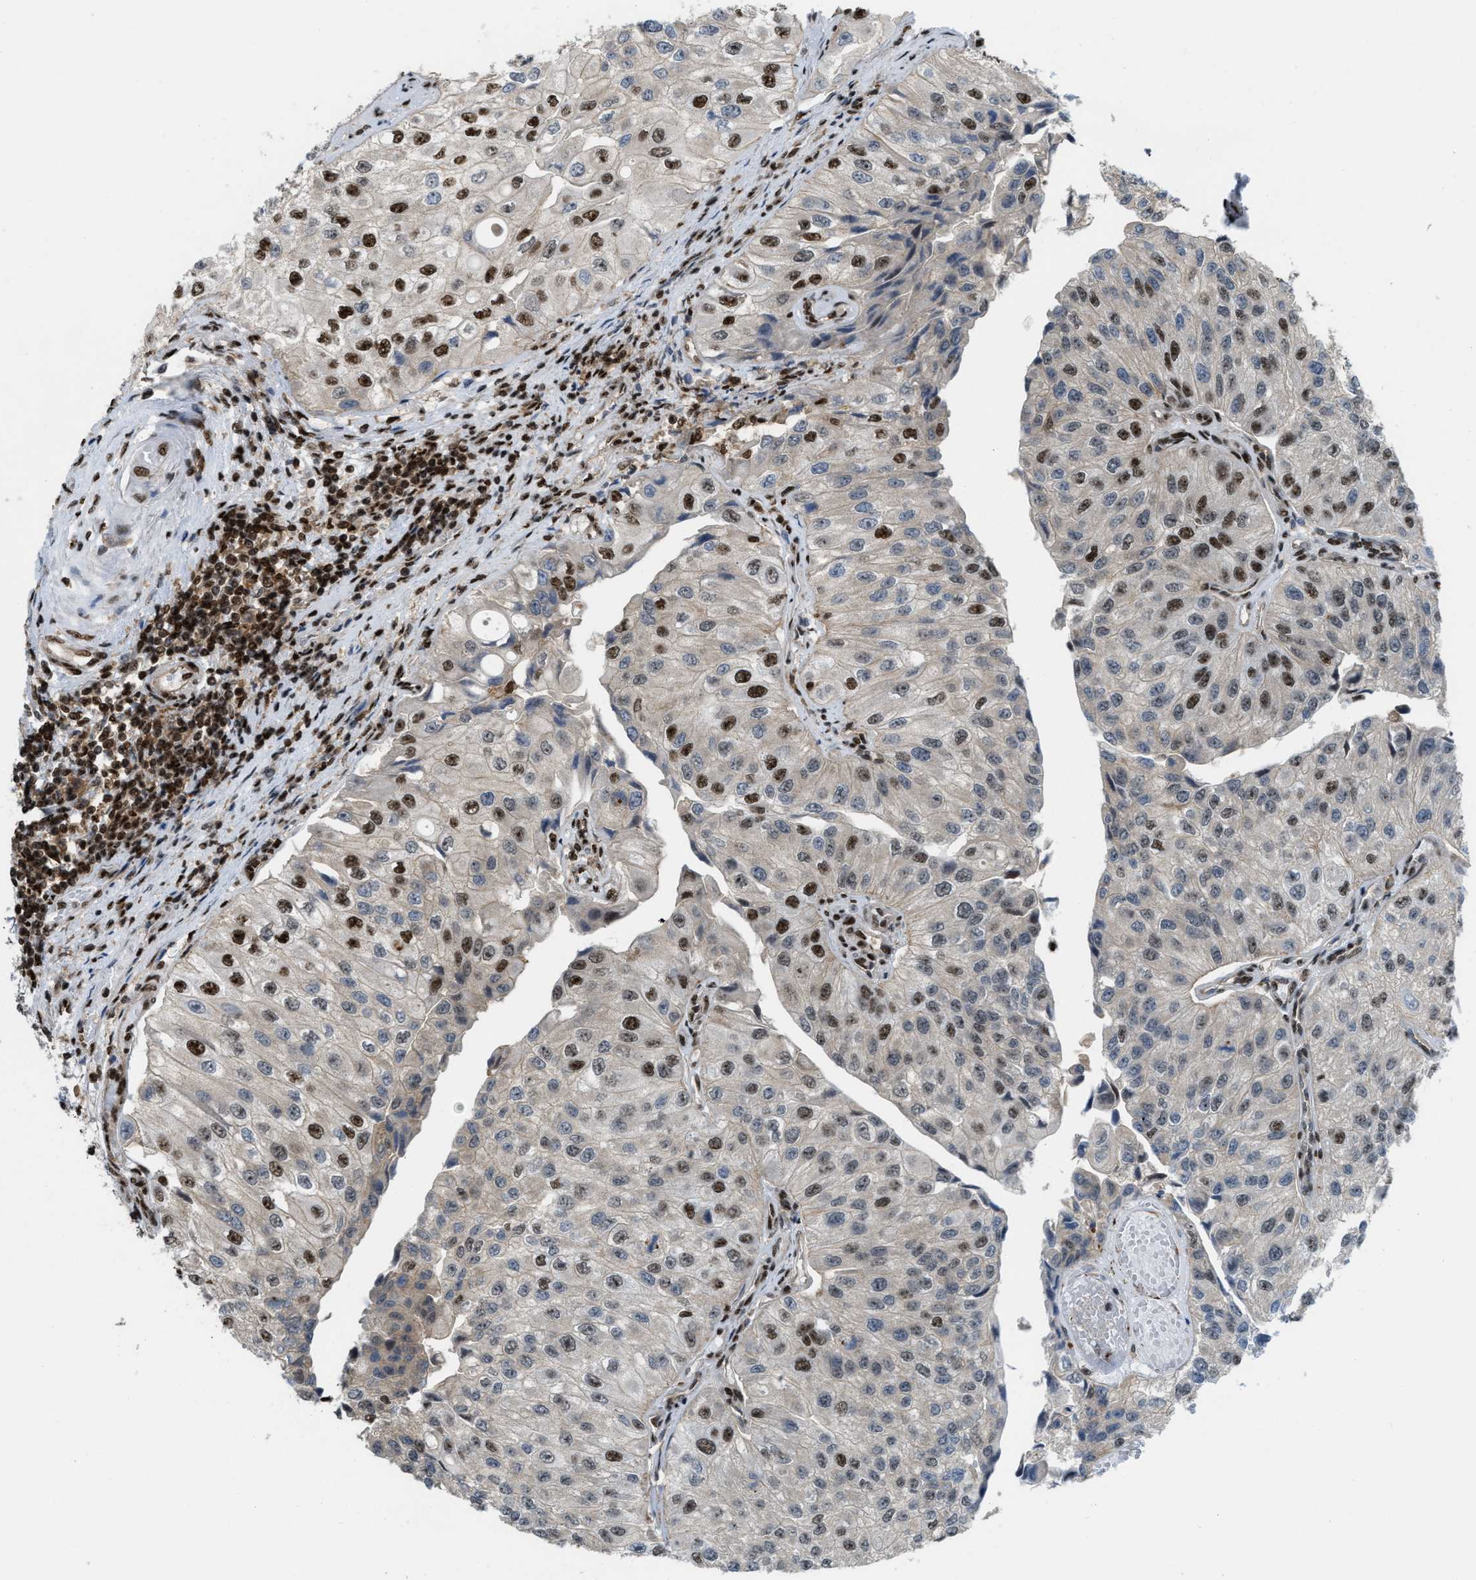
{"staining": {"intensity": "moderate", "quantity": "25%-75%", "location": "nuclear"}, "tissue": "urothelial cancer", "cell_type": "Tumor cells", "image_type": "cancer", "snomed": [{"axis": "morphology", "description": "Urothelial carcinoma, High grade"}, {"axis": "topography", "description": "Kidney"}, {"axis": "topography", "description": "Urinary bladder"}], "caption": "High-power microscopy captured an immunohistochemistry photomicrograph of high-grade urothelial carcinoma, revealing moderate nuclear expression in approximately 25%-75% of tumor cells. (DAB = brown stain, brightfield microscopy at high magnification).", "gene": "NUMA1", "patient": {"sex": "male", "age": 77}}